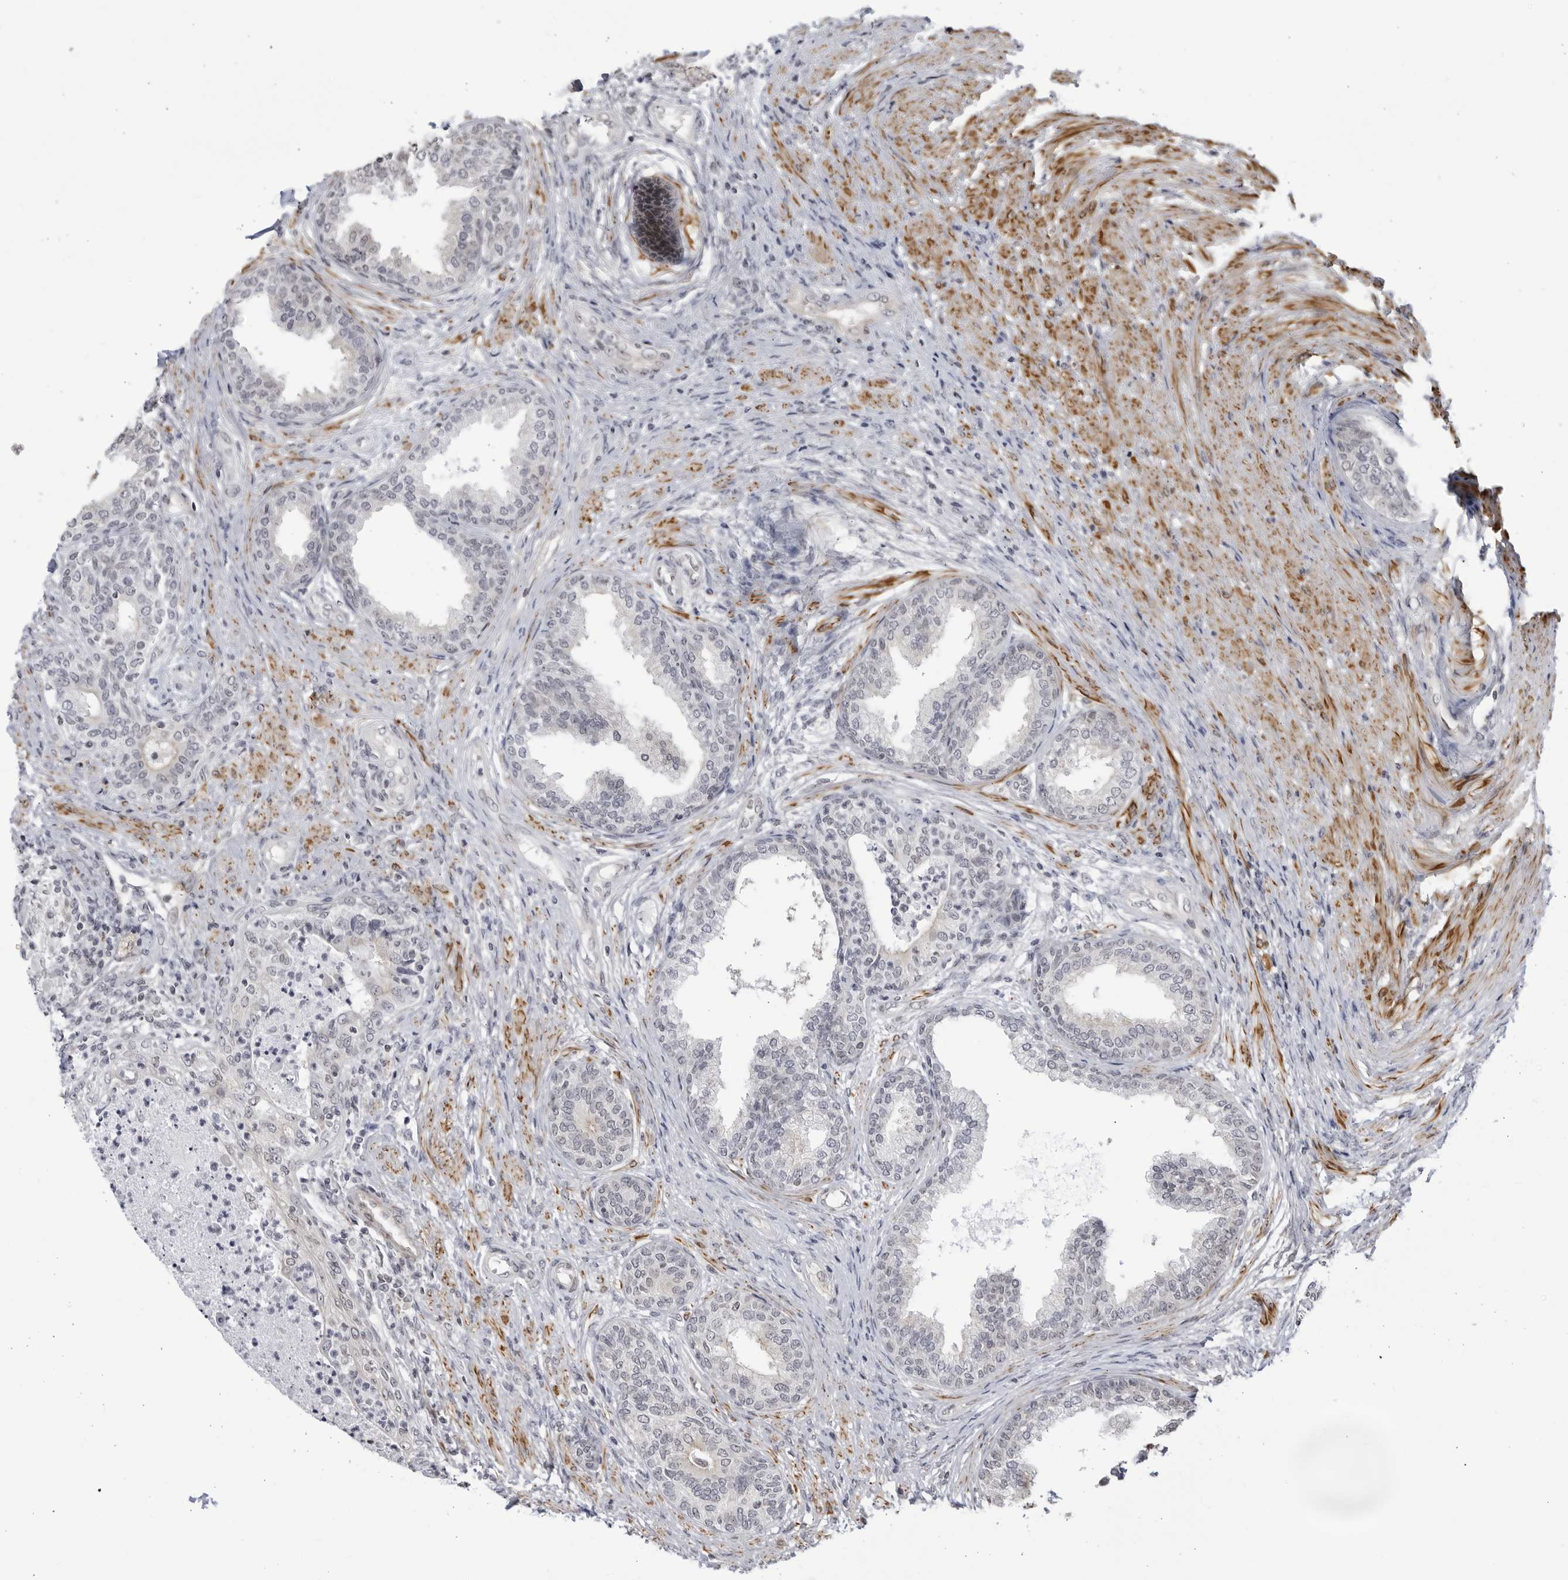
{"staining": {"intensity": "weak", "quantity": "<25%", "location": "cytoplasmic/membranous"}, "tissue": "prostate", "cell_type": "Glandular cells", "image_type": "normal", "snomed": [{"axis": "morphology", "description": "Normal tissue, NOS"}, {"axis": "topography", "description": "Prostate"}], "caption": "Glandular cells show no significant protein staining in normal prostate. Brightfield microscopy of immunohistochemistry (IHC) stained with DAB (3,3'-diaminobenzidine) (brown) and hematoxylin (blue), captured at high magnification.", "gene": "CNBD1", "patient": {"sex": "male", "age": 76}}